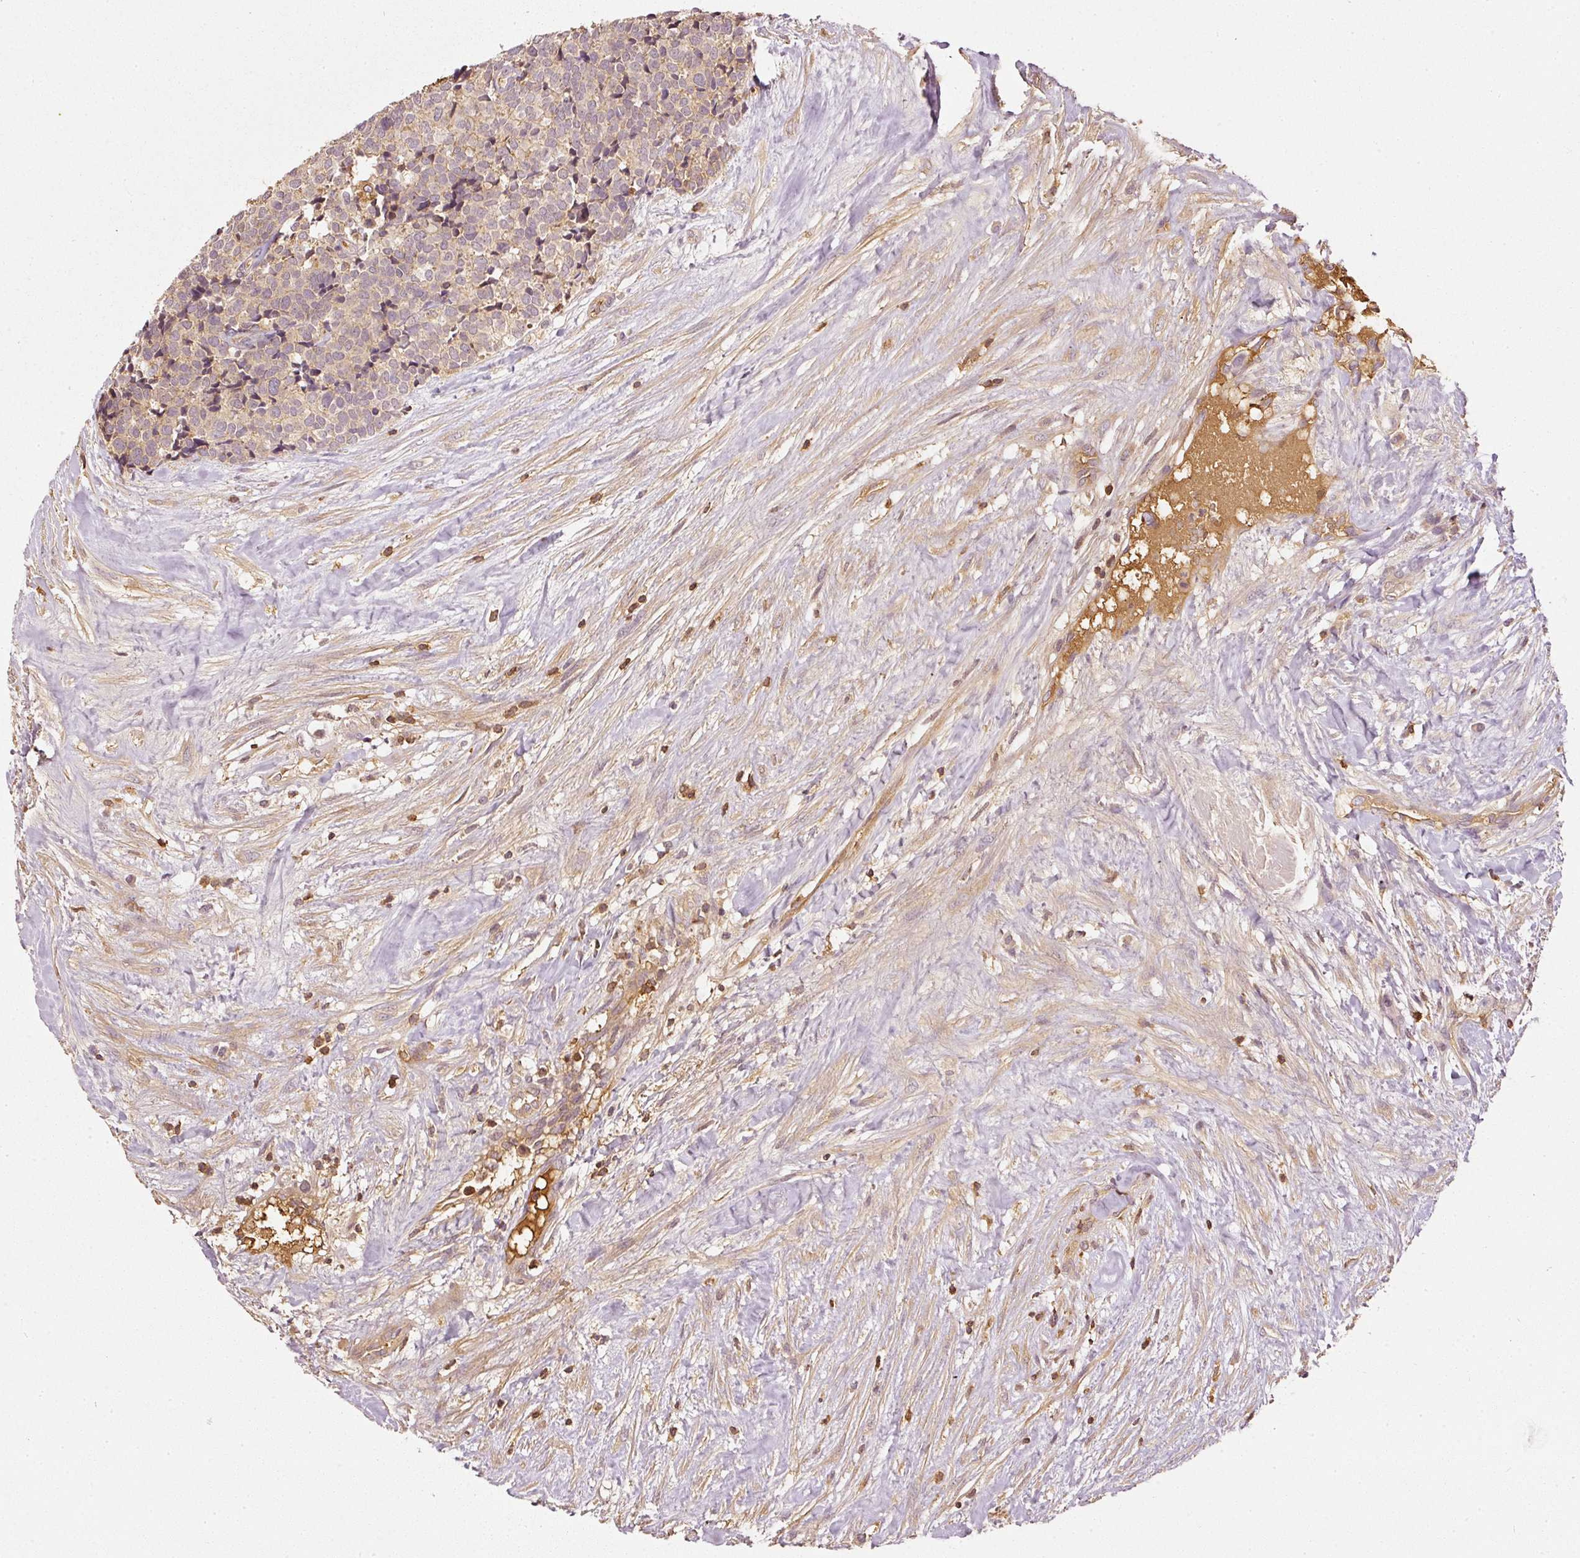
{"staining": {"intensity": "weak", "quantity": ">75%", "location": "cytoplasmic/membranous"}, "tissue": "carcinoid", "cell_type": "Tumor cells", "image_type": "cancer", "snomed": [{"axis": "morphology", "description": "Carcinoid, malignant, NOS"}, {"axis": "topography", "description": "Skin"}], "caption": "Tumor cells exhibit low levels of weak cytoplasmic/membranous positivity in approximately >75% of cells in human carcinoid.", "gene": "EVL", "patient": {"sex": "female", "age": 79}}